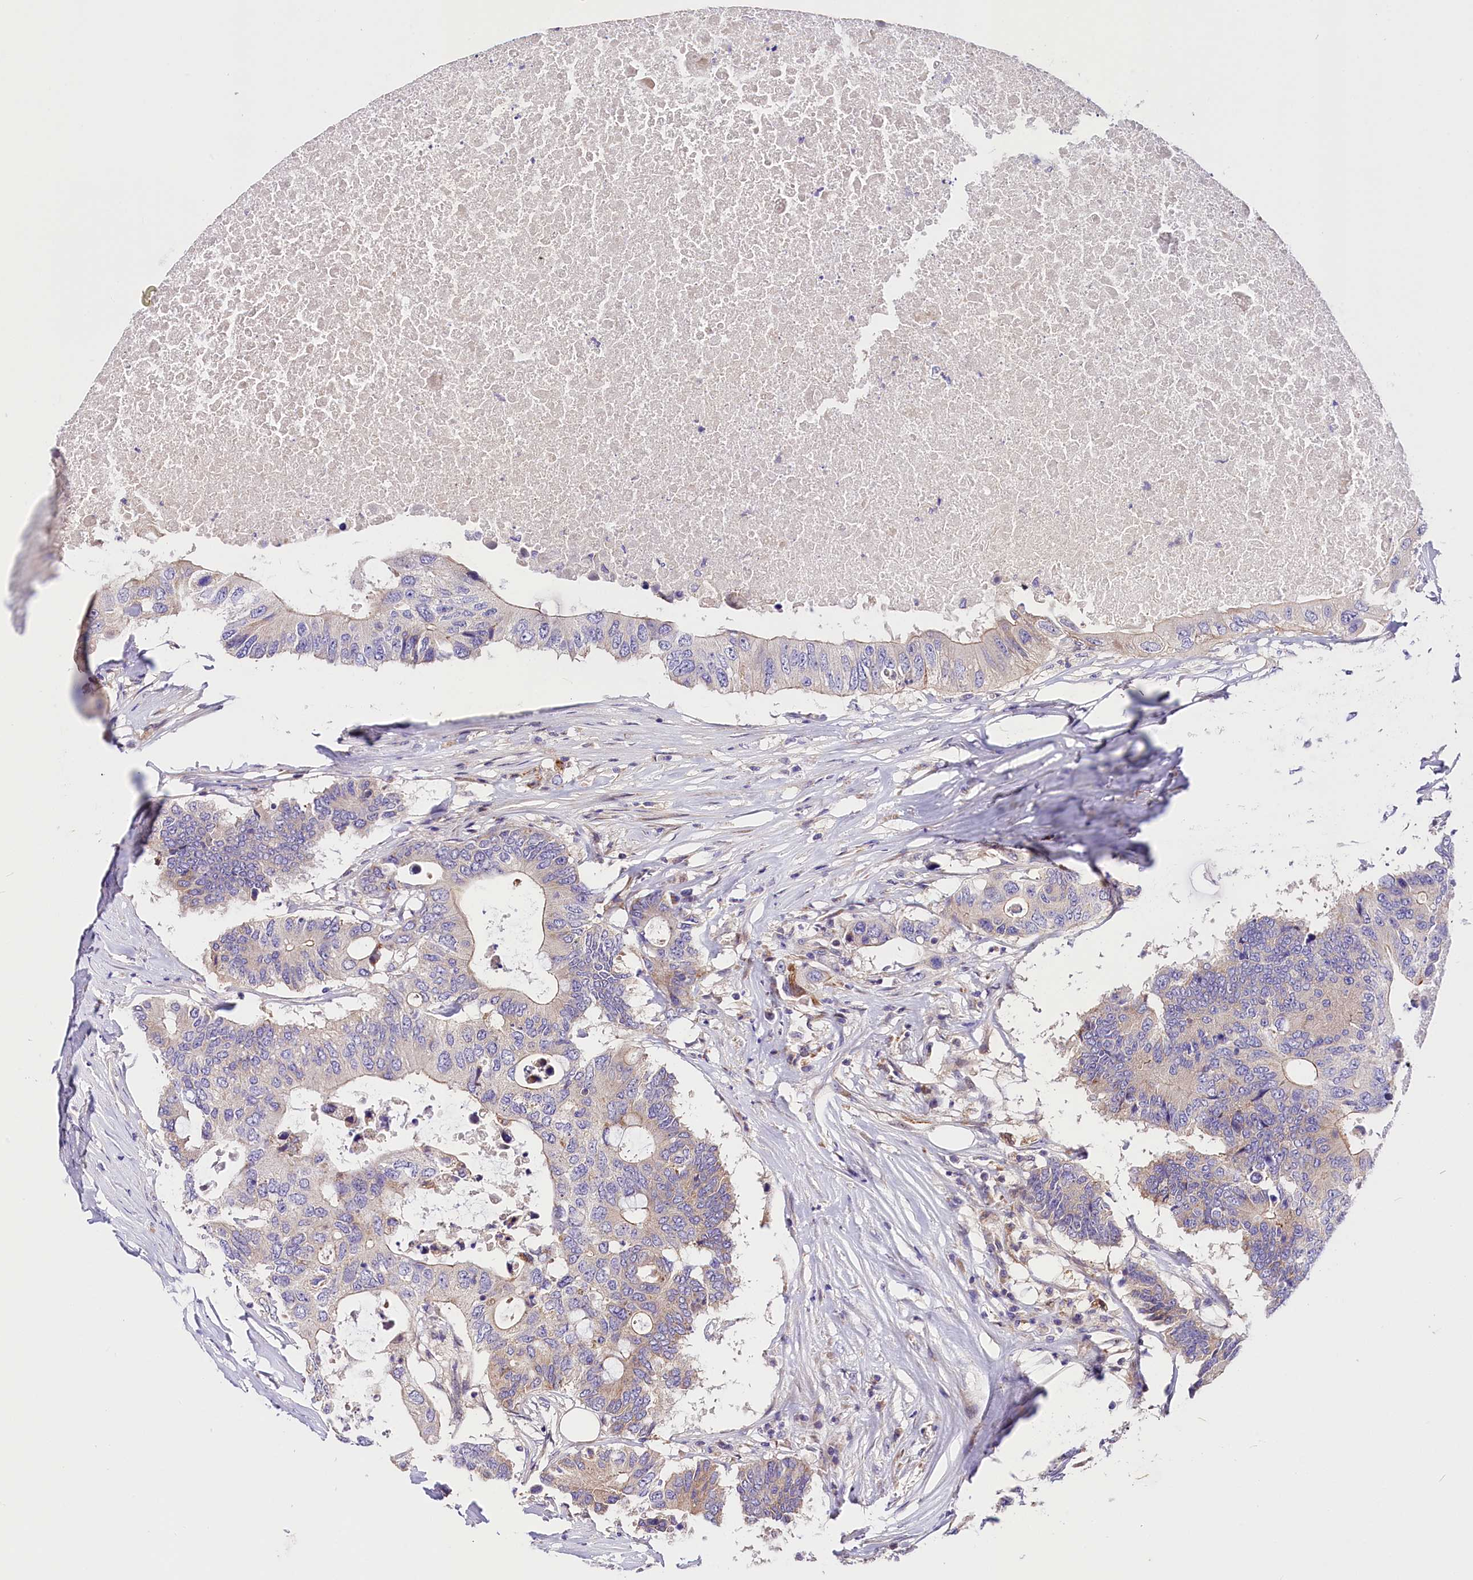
{"staining": {"intensity": "weak", "quantity": "<25%", "location": "cytoplasmic/membranous"}, "tissue": "colorectal cancer", "cell_type": "Tumor cells", "image_type": "cancer", "snomed": [{"axis": "morphology", "description": "Adenocarcinoma, NOS"}, {"axis": "topography", "description": "Colon"}], "caption": "Immunohistochemistry photomicrograph of human colorectal cancer (adenocarcinoma) stained for a protein (brown), which reveals no positivity in tumor cells. The staining is performed using DAB brown chromogen with nuclei counter-stained in using hematoxylin.", "gene": "ARMC6", "patient": {"sex": "male", "age": 71}}